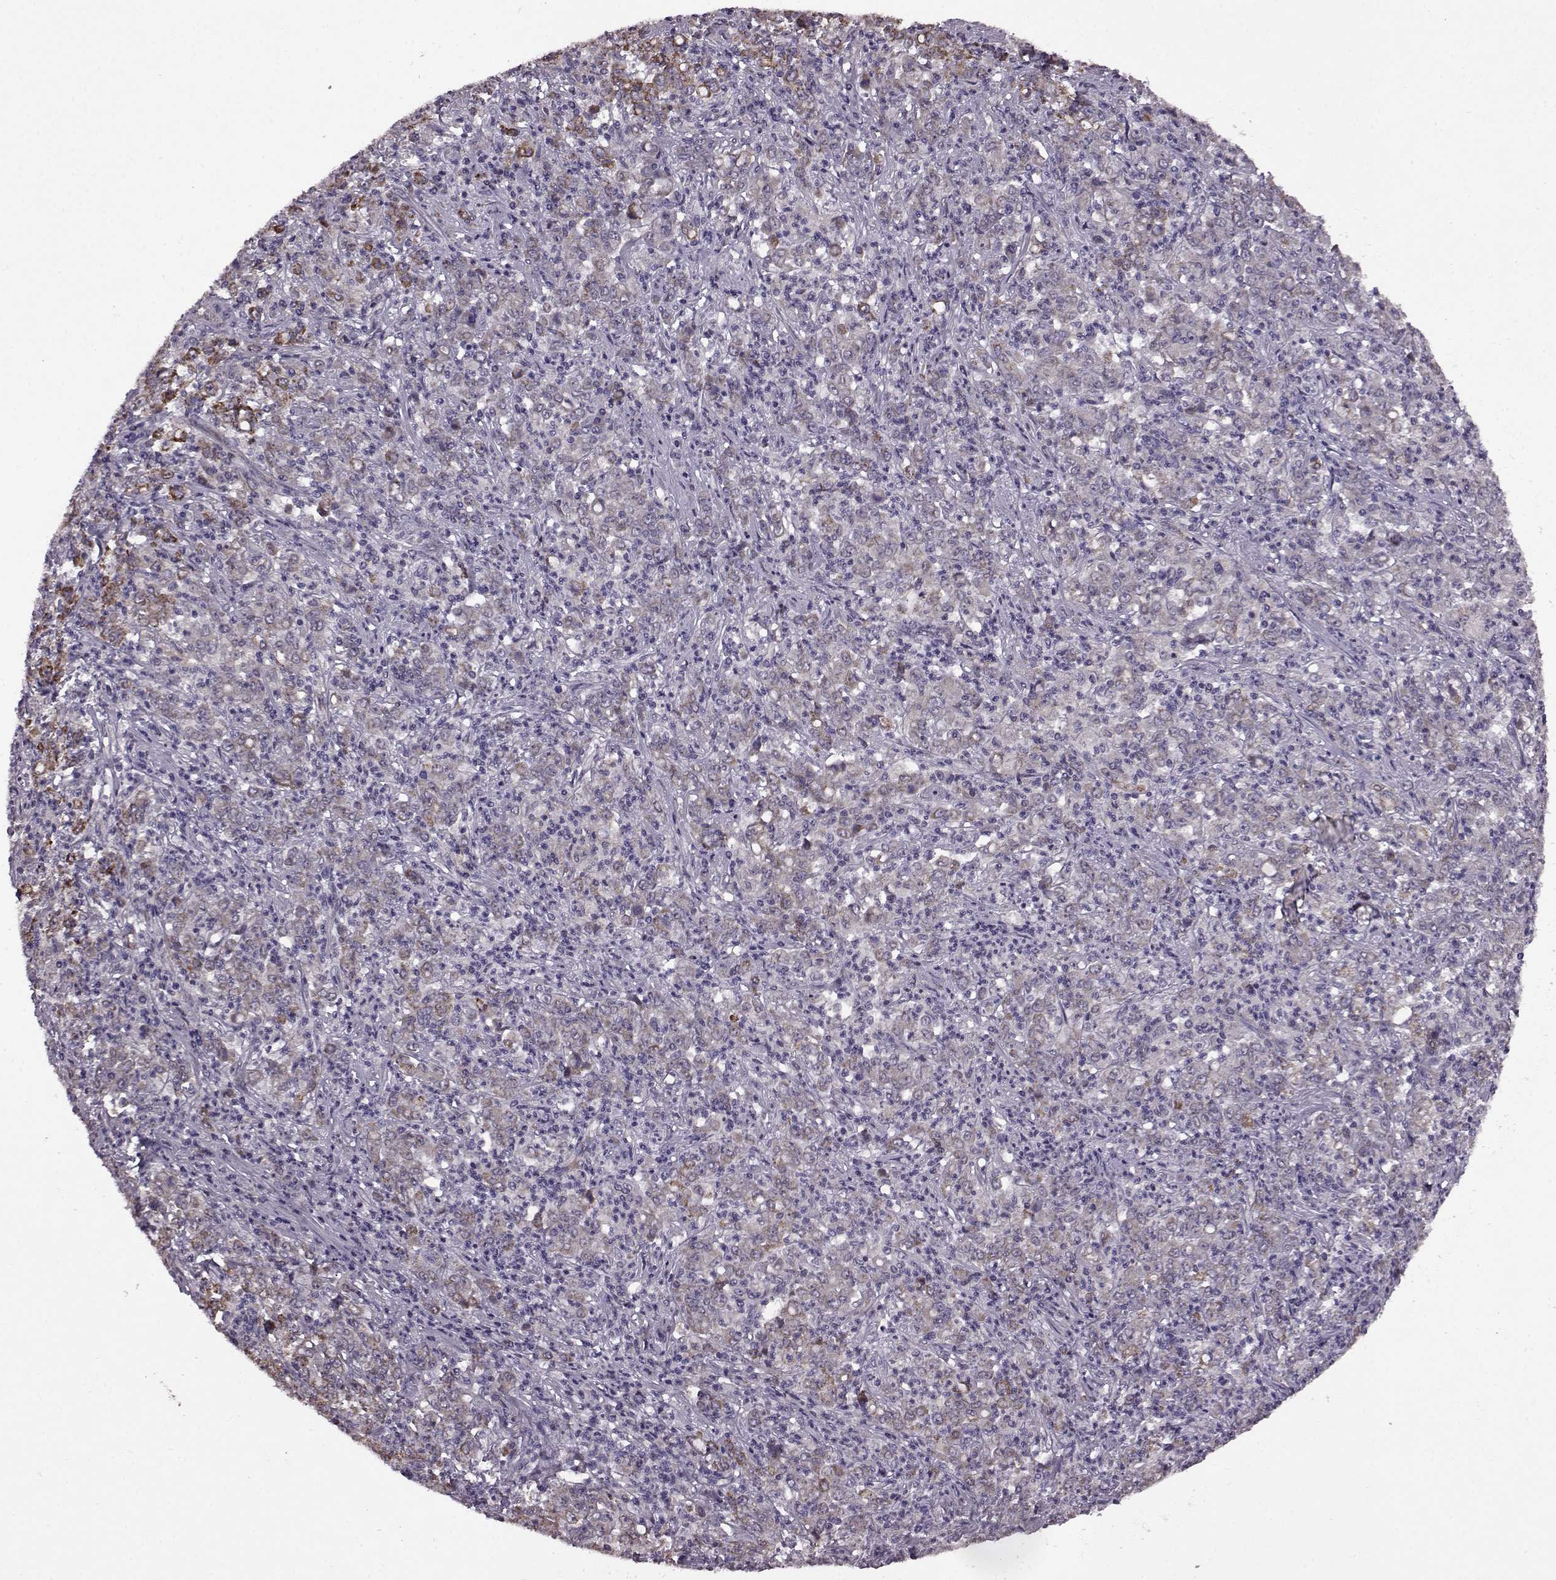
{"staining": {"intensity": "moderate", "quantity": "<25%", "location": "cytoplasmic/membranous"}, "tissue": "stomach cancer", "cell_type": "Tumor cells", "image_type": "cancer", "snomed": [{"axis": "morphology", "description": "Adenocarcinoma, NOS"}, {"axis": "topography", "description": "Stomach, lower"}], "caption": "Protein expression analysis of adenocarcinoma (stomach) demonstrates moderate cytoplasmic/membranous positivity in approximately <25% of tumor cells.", "gene": "MTSS1", "patient": {"sex": "female", "age": 71}}